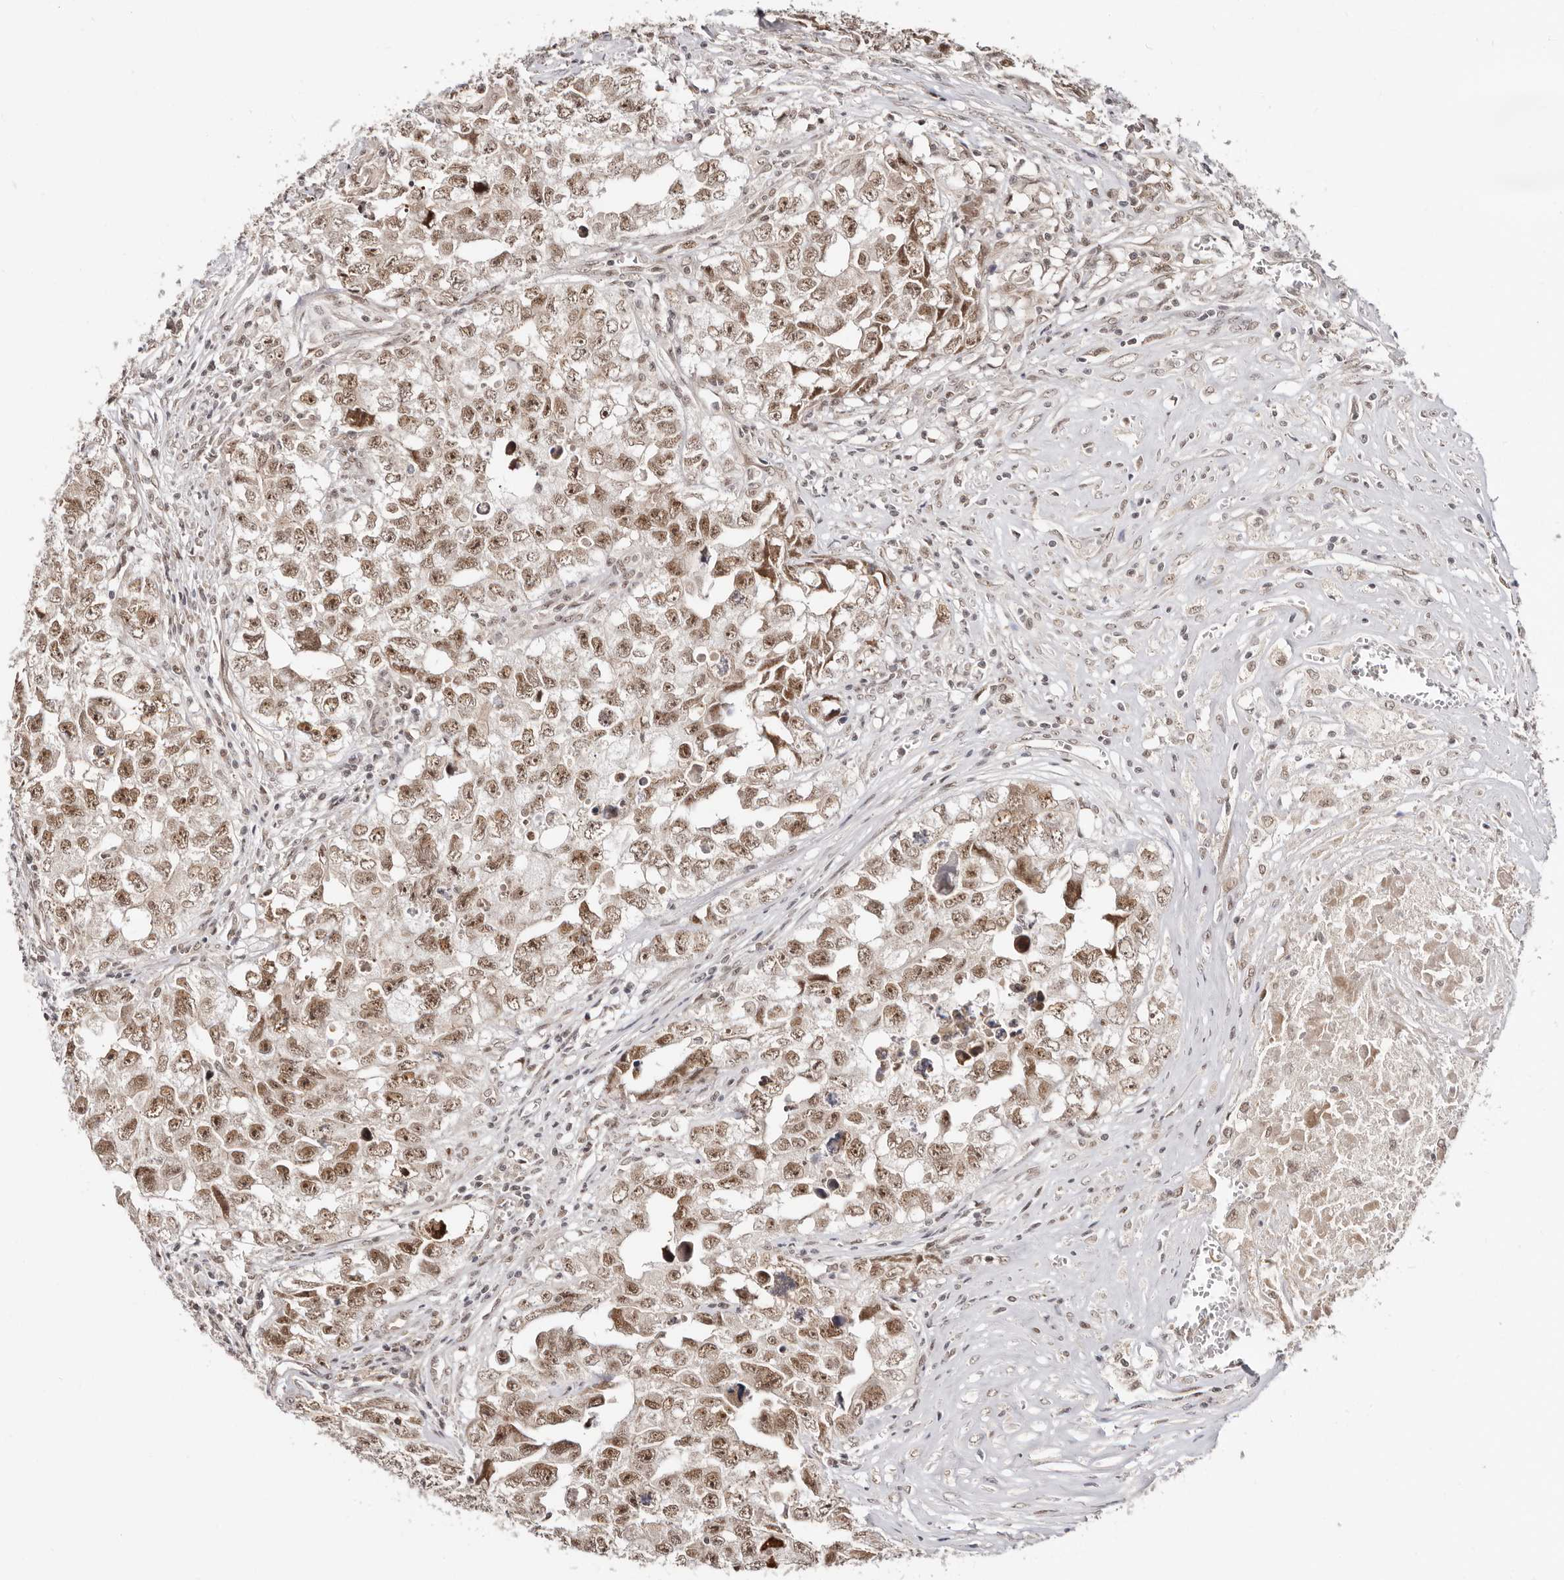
{"staining": {"intensity": "moderate", "quantity": ">75%", "location": "nuclear"}, "tissue": "testis cancer", "cell_type": "Tumor cells", "image_type": "cancer", "snomed": [{"axis": "morphology", "description": "Seminoma, NOS"}, {"axis": "morphology", "description": "Carcinoma, Embryonal, NOS"}, {"axis": "topography", "description": "Testis"}], "caption": "Brown immunohistochemical staining in human embryonal carcinoma (testis) shows moderate nuclear staining in approximately >75% of tumor cells.", "gene": "MED8", "patient": {"sex": "male", "age": 43}}